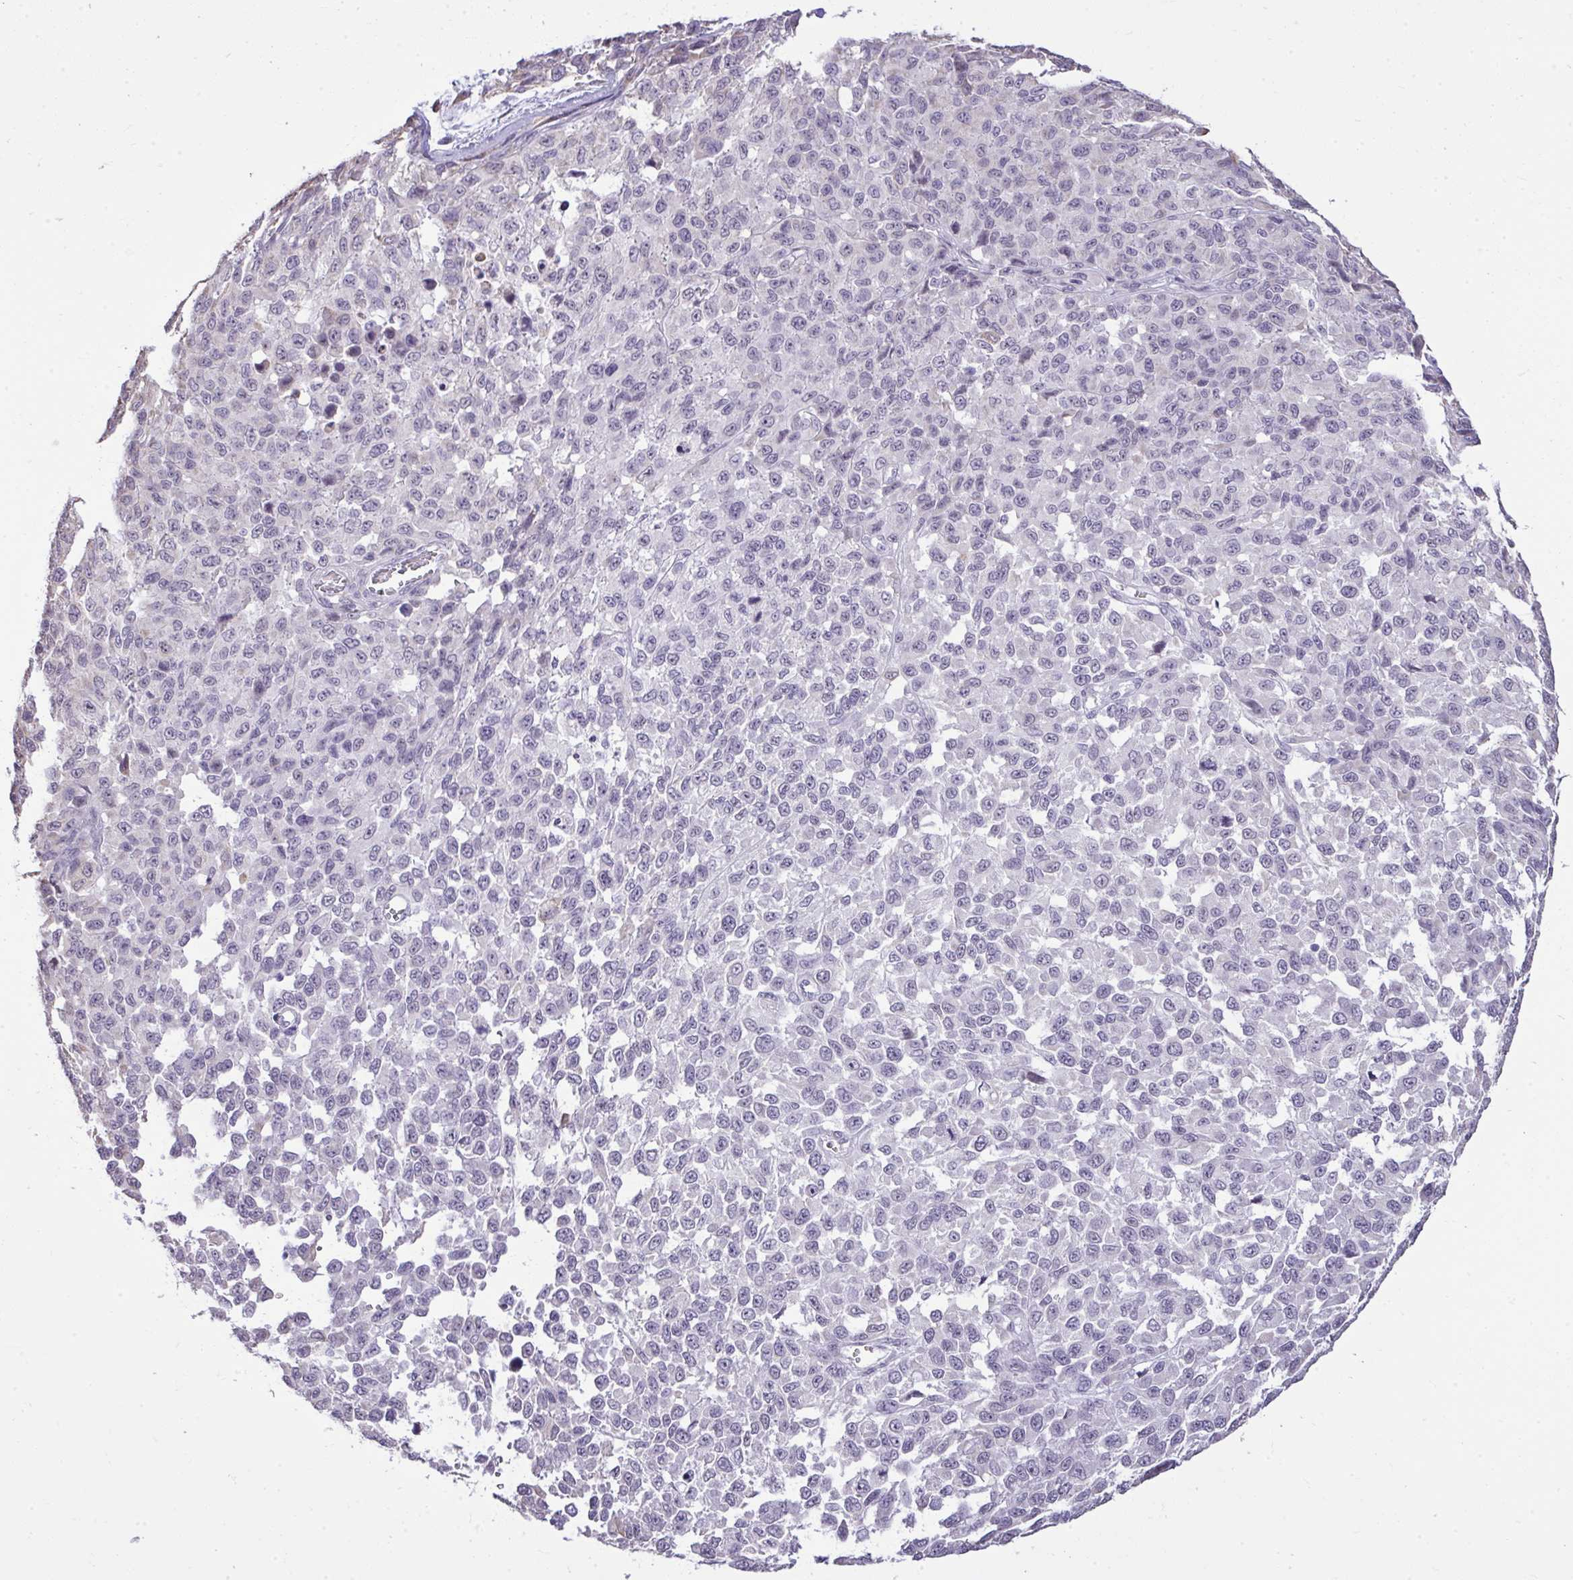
{"staining": {"intensity": "negative", "quantity": "none", "location": "none"}, "tissue": "melanoma", "cell_type": "Tumor cells", "image_type": "cancer", "snomed": [{"axis": "morphology", "description": "Malignant melanoma, NOS"}, {"axis": "topography", "description": "Skin"}], "caption": "A micrograph of melanoma stained for a protein demonstrates no brown staining in tumor cells. (Brightfield microscopy of DAB immunohistochemistry at high magnification).", "gene": "NPPA", "patient": {"sex": "male", "age": 62}}